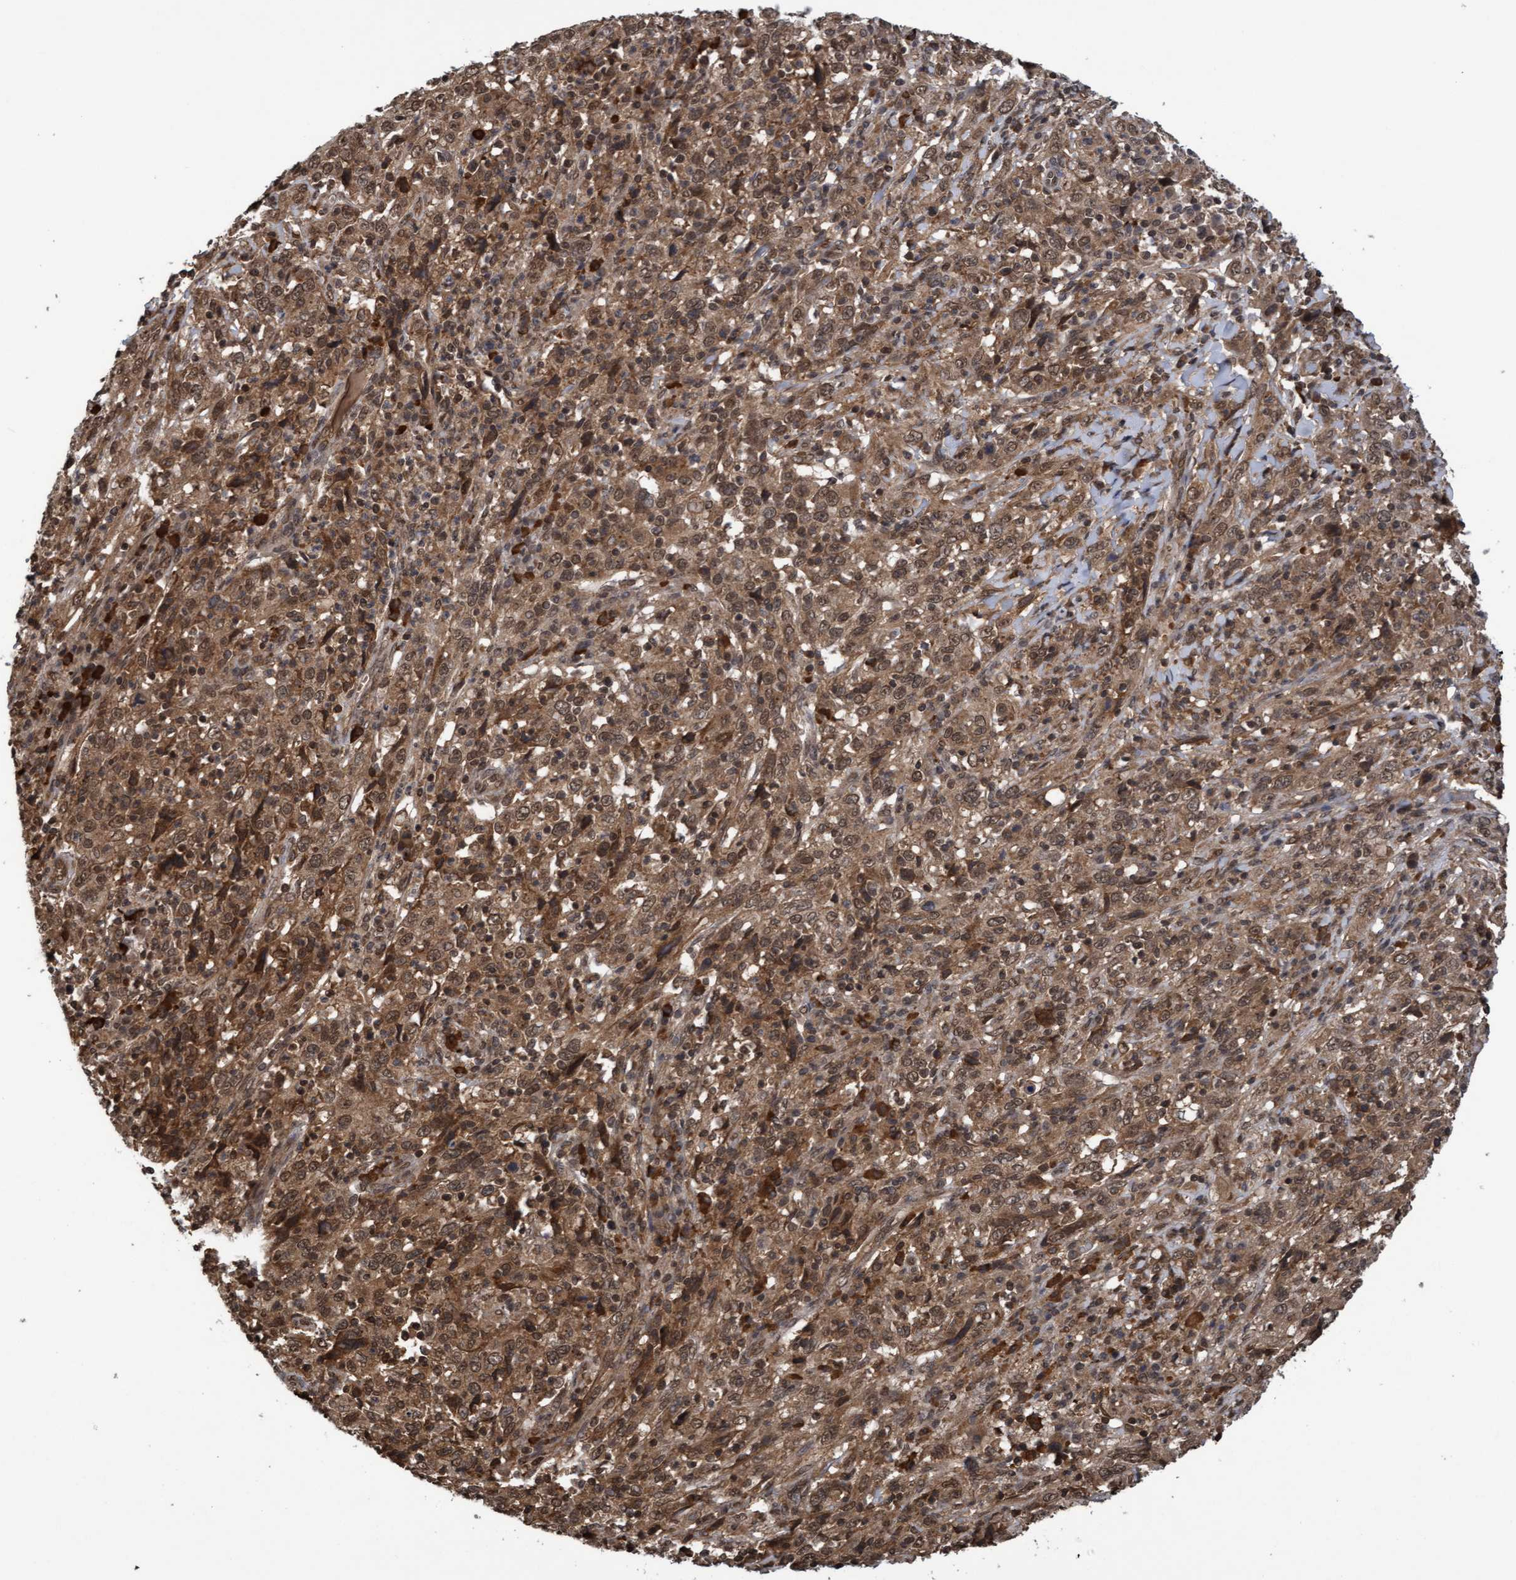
{"staining": {"intensity": "moderate", "quantity": ">75%", "location": "cytoplasmic/membranous,nuclear"}, "tissue": "cervical cancer", "cell_type": "Tumor cells", "image_type": "cancer", "snomed": [{"axis": "morphology", "description": "Squamous cell carcinoma, NOS"}, {"axis": "topography", "description": "Cervix"}], "caption": "Immunohistochemistry of cervical cancer demonstrates medium levels of moderate cytoplasmic/membranous and nuclear staining in about >75% of tumor cells. Using DAB (3,3'-diaminobenzidine) (brown) and hematoxylin (blue) stains, captured at high magnification using brightfield microscopy.", "gene": "WASF1", "patient": {"sex": "female", "age": 46}}